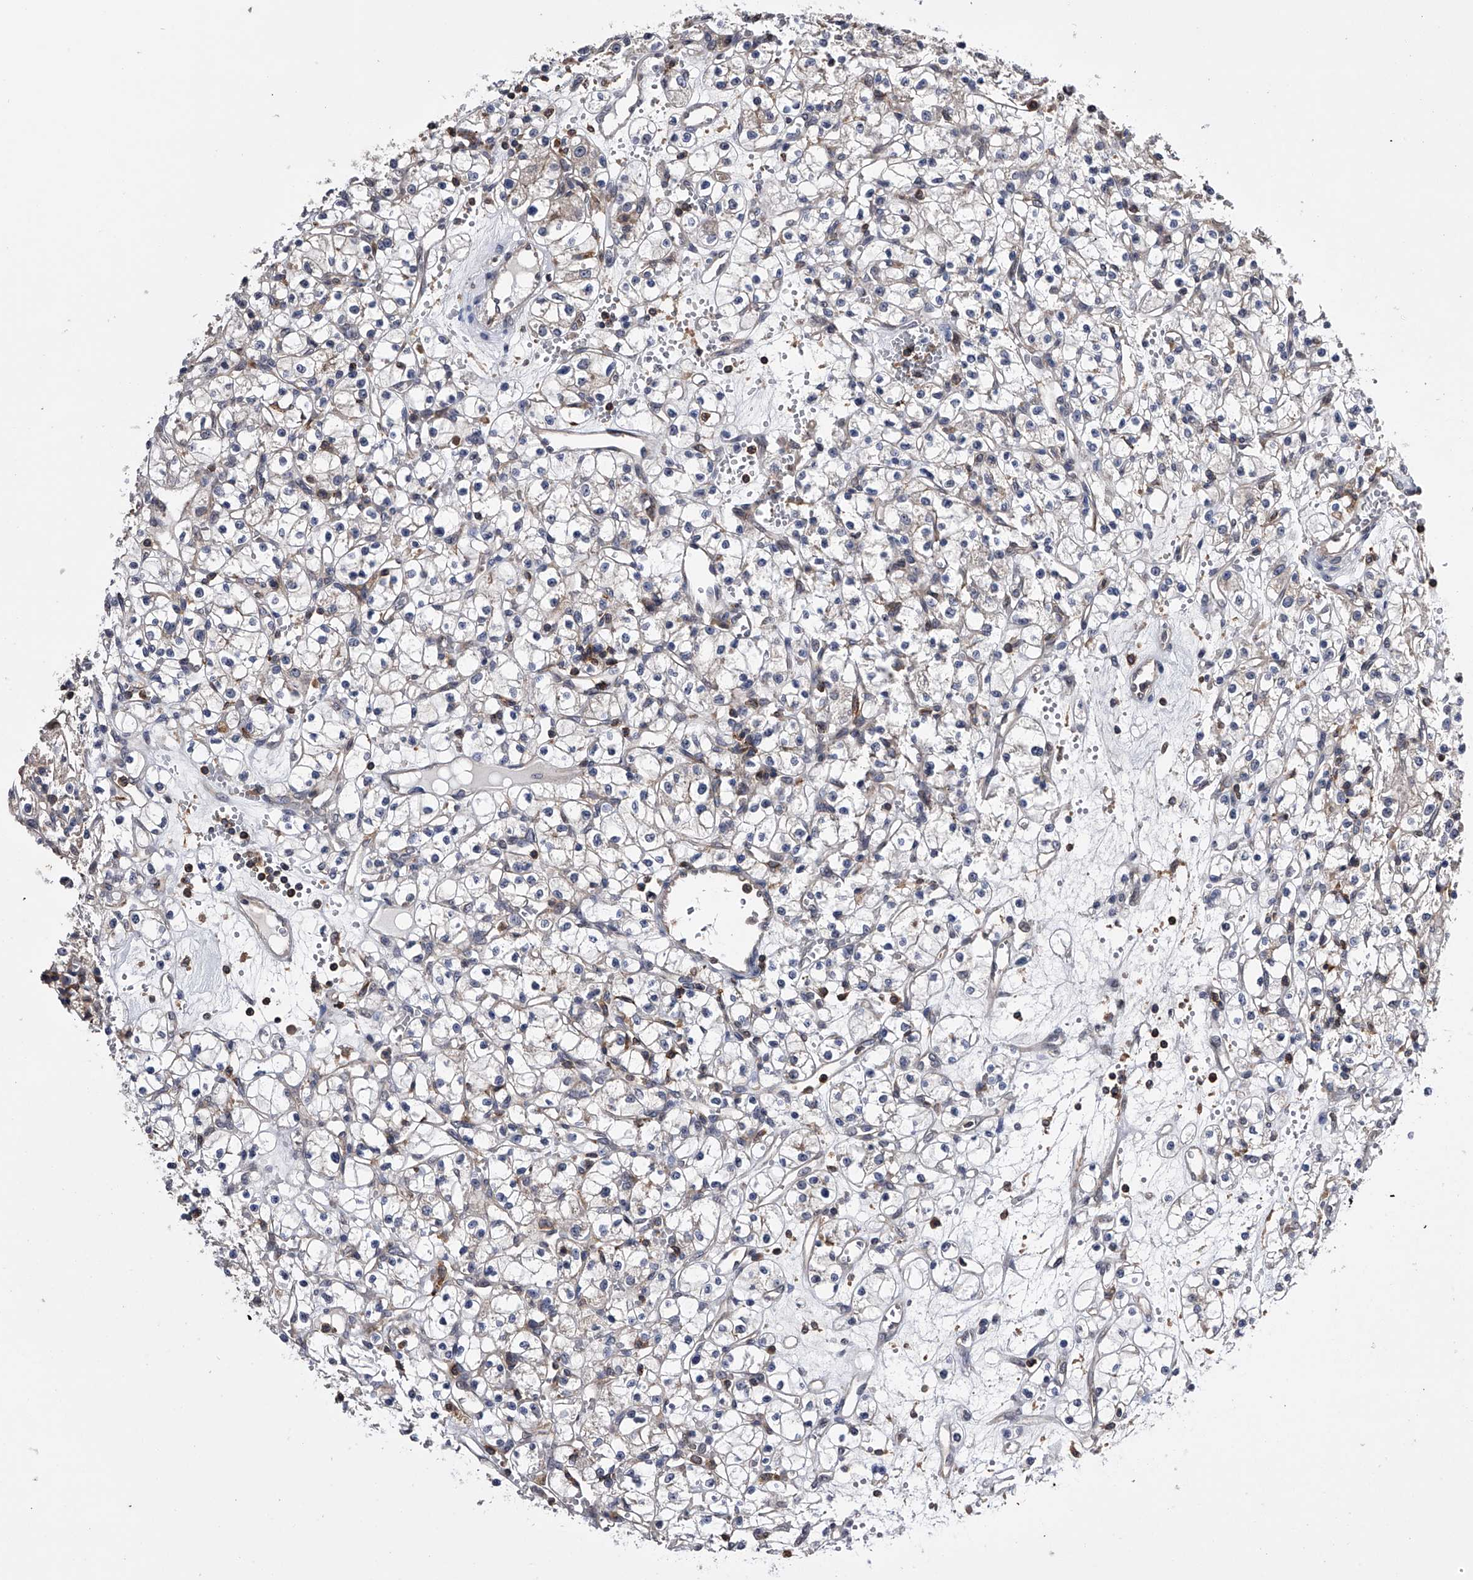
{"staining": {"intensity": "negative", "quantity": "none", "location": "none"}, "tissue": "renal cancer", "cell_type": "Tumor cells", "image_type": "cancer", "snomed": [{"axis": "morphology", "description": "Adenocarcinoma, NOS"}, {"axis": "topography", "description": "Kidney"}], "caption": "Immunohistochemical staining of human renal cancer (adenocarcinoma) demonstrates no significant positivity in tumor cells.", "gene": "PAN3", "patient": {"sex": "female", "age": 59}}